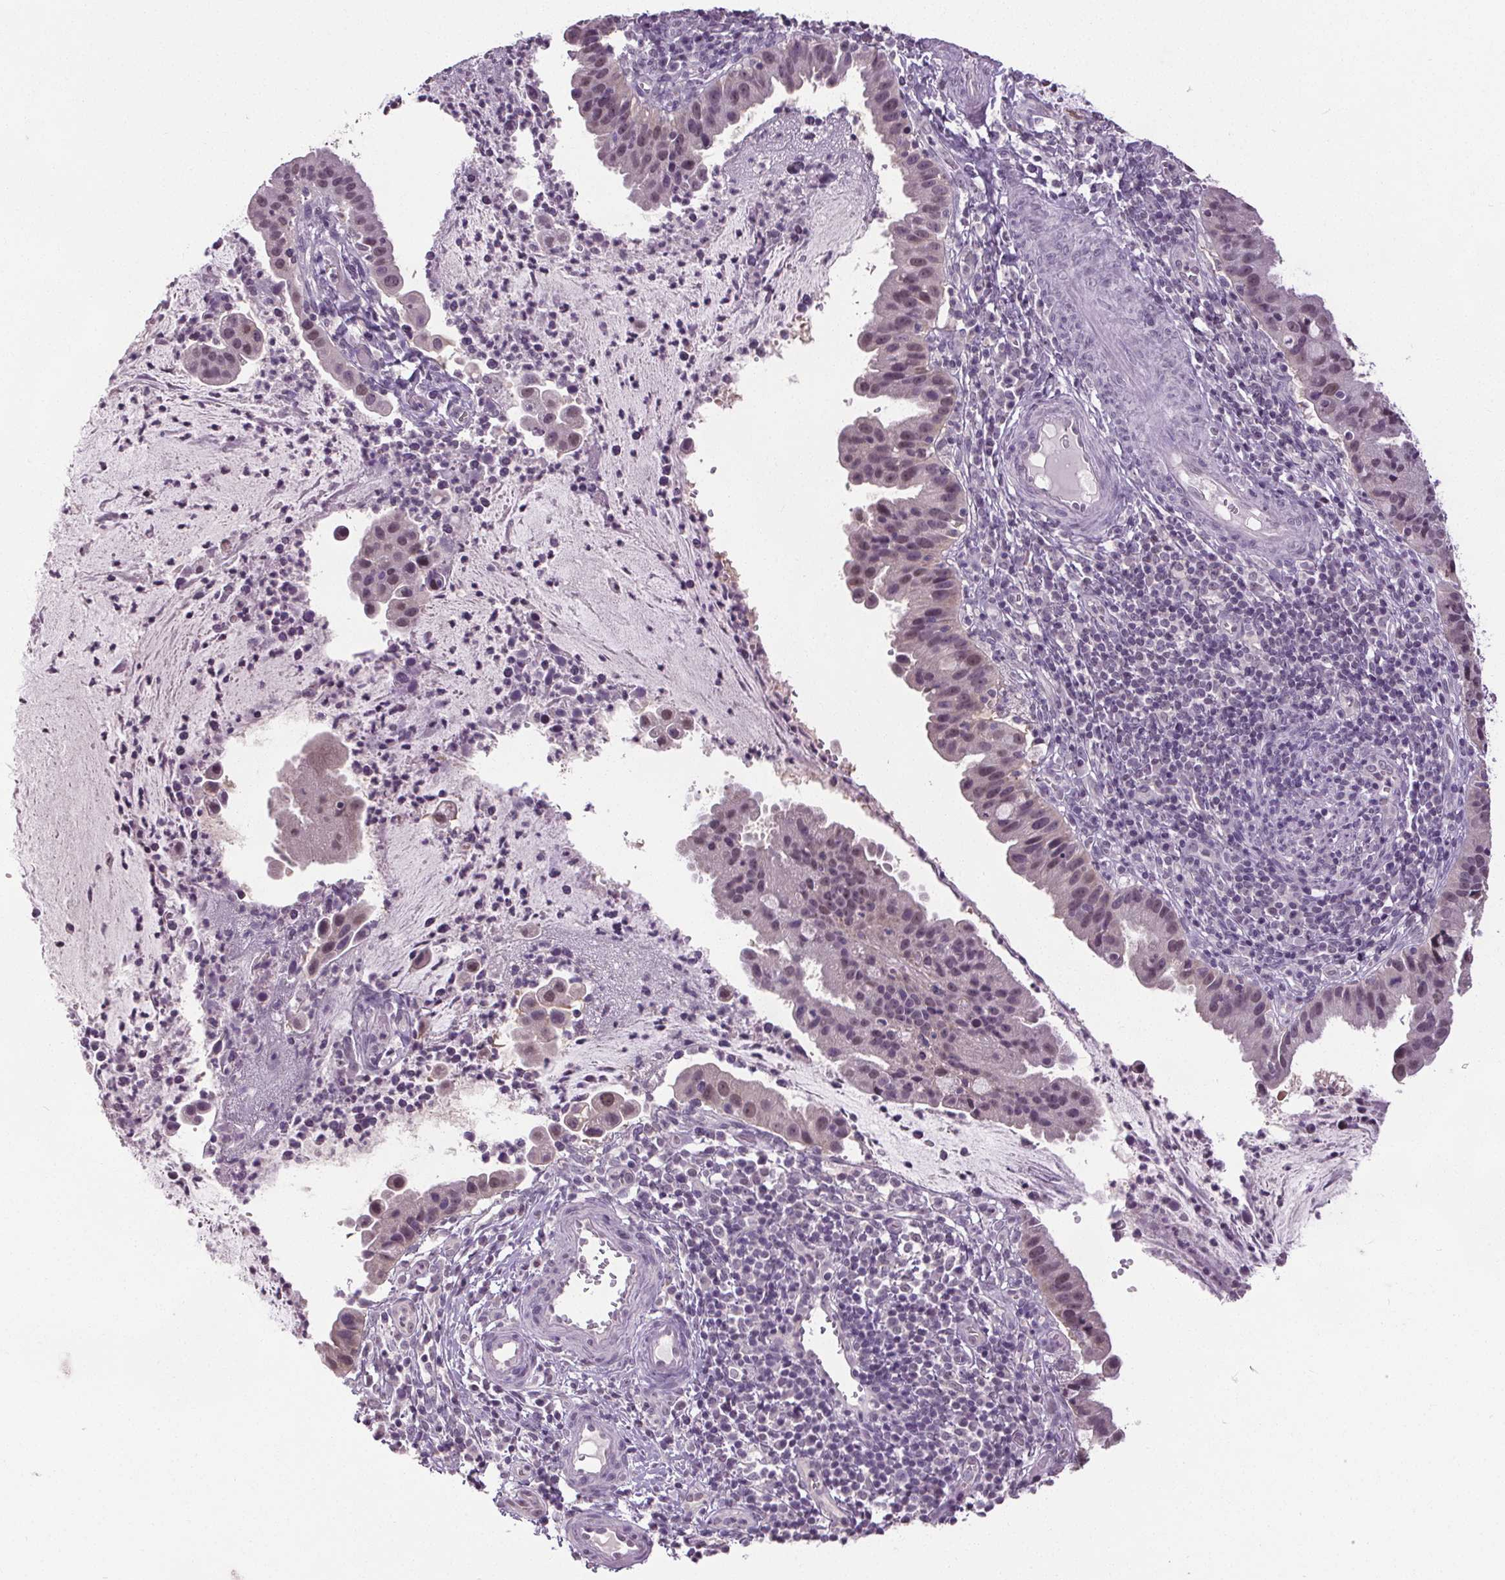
{"staining": {"intensity": "weak", "quantity": "25%-75%", "location": "nuclear"}, "tissue": "cervical cancer", "cell_type": "Tumor cells", "image_type": "cancer", "snomed": [{"axis": "morphology", "description": "Adenocarcinoma, NOS"}, {"axis": "topography", "description": "Cervix"}], "caption": "Protein expression analysis of human cervical cancer (adenocarcinoma) reveals weak nuclear positivity in about 25%-75% of tumor cells.", "gene": "SLC2A9", "patient": {"sex": "female", "age": 34}}